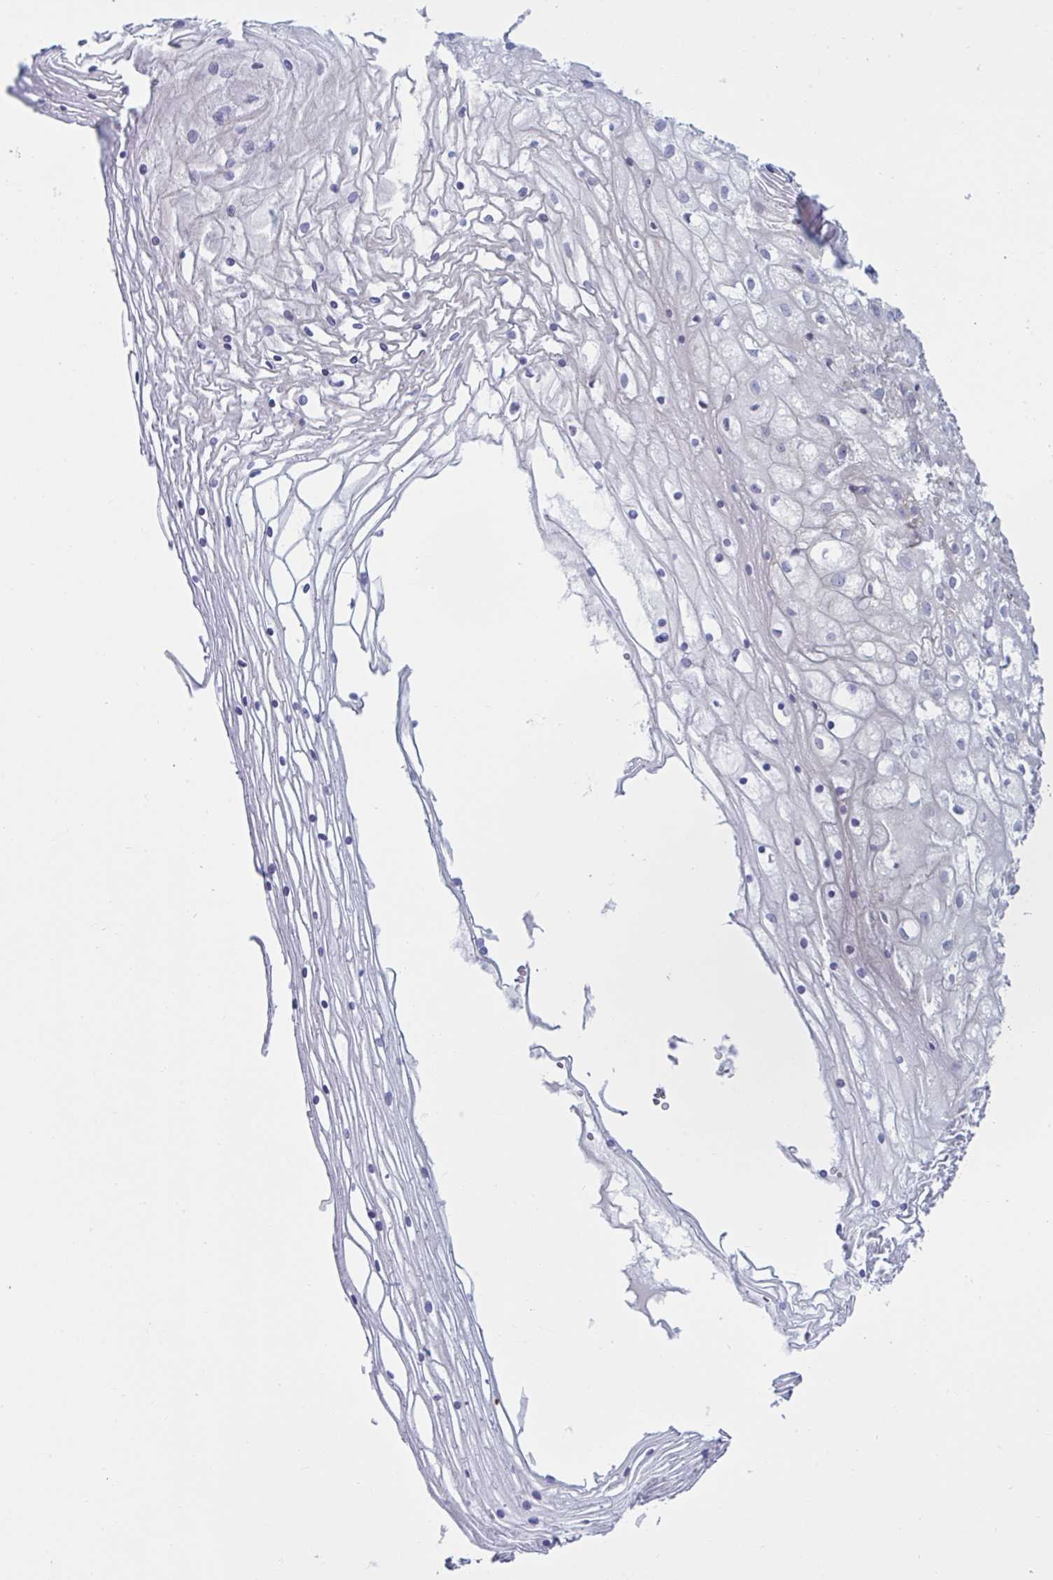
{"staining": {"intensity": "weak", "quantity": ">75%", "location": "cytoplasmic/membranous"}, "tissue": "cervix", "cell_type": "Glandular cells", "image_type": "normal", "snomed": [{"axis": "morphology", "description": "Normal tissue, NOS"}, {"axis": "topography", "description": "Cervix"}], "caption": "Protein staining of unremarkable cervix exhibits weak cytoplasmic/membranous staining in approximately >75% of glandular cells. The staining was performed using DAB (3,3'-diaminobenzidine) to visualize the protein expression in brown, while the nuclei were stained in blue with hematoxylin (Magnification: 20x).", "gene": "SLC9A6", "patient": {"sex": "female", "age": 36}}